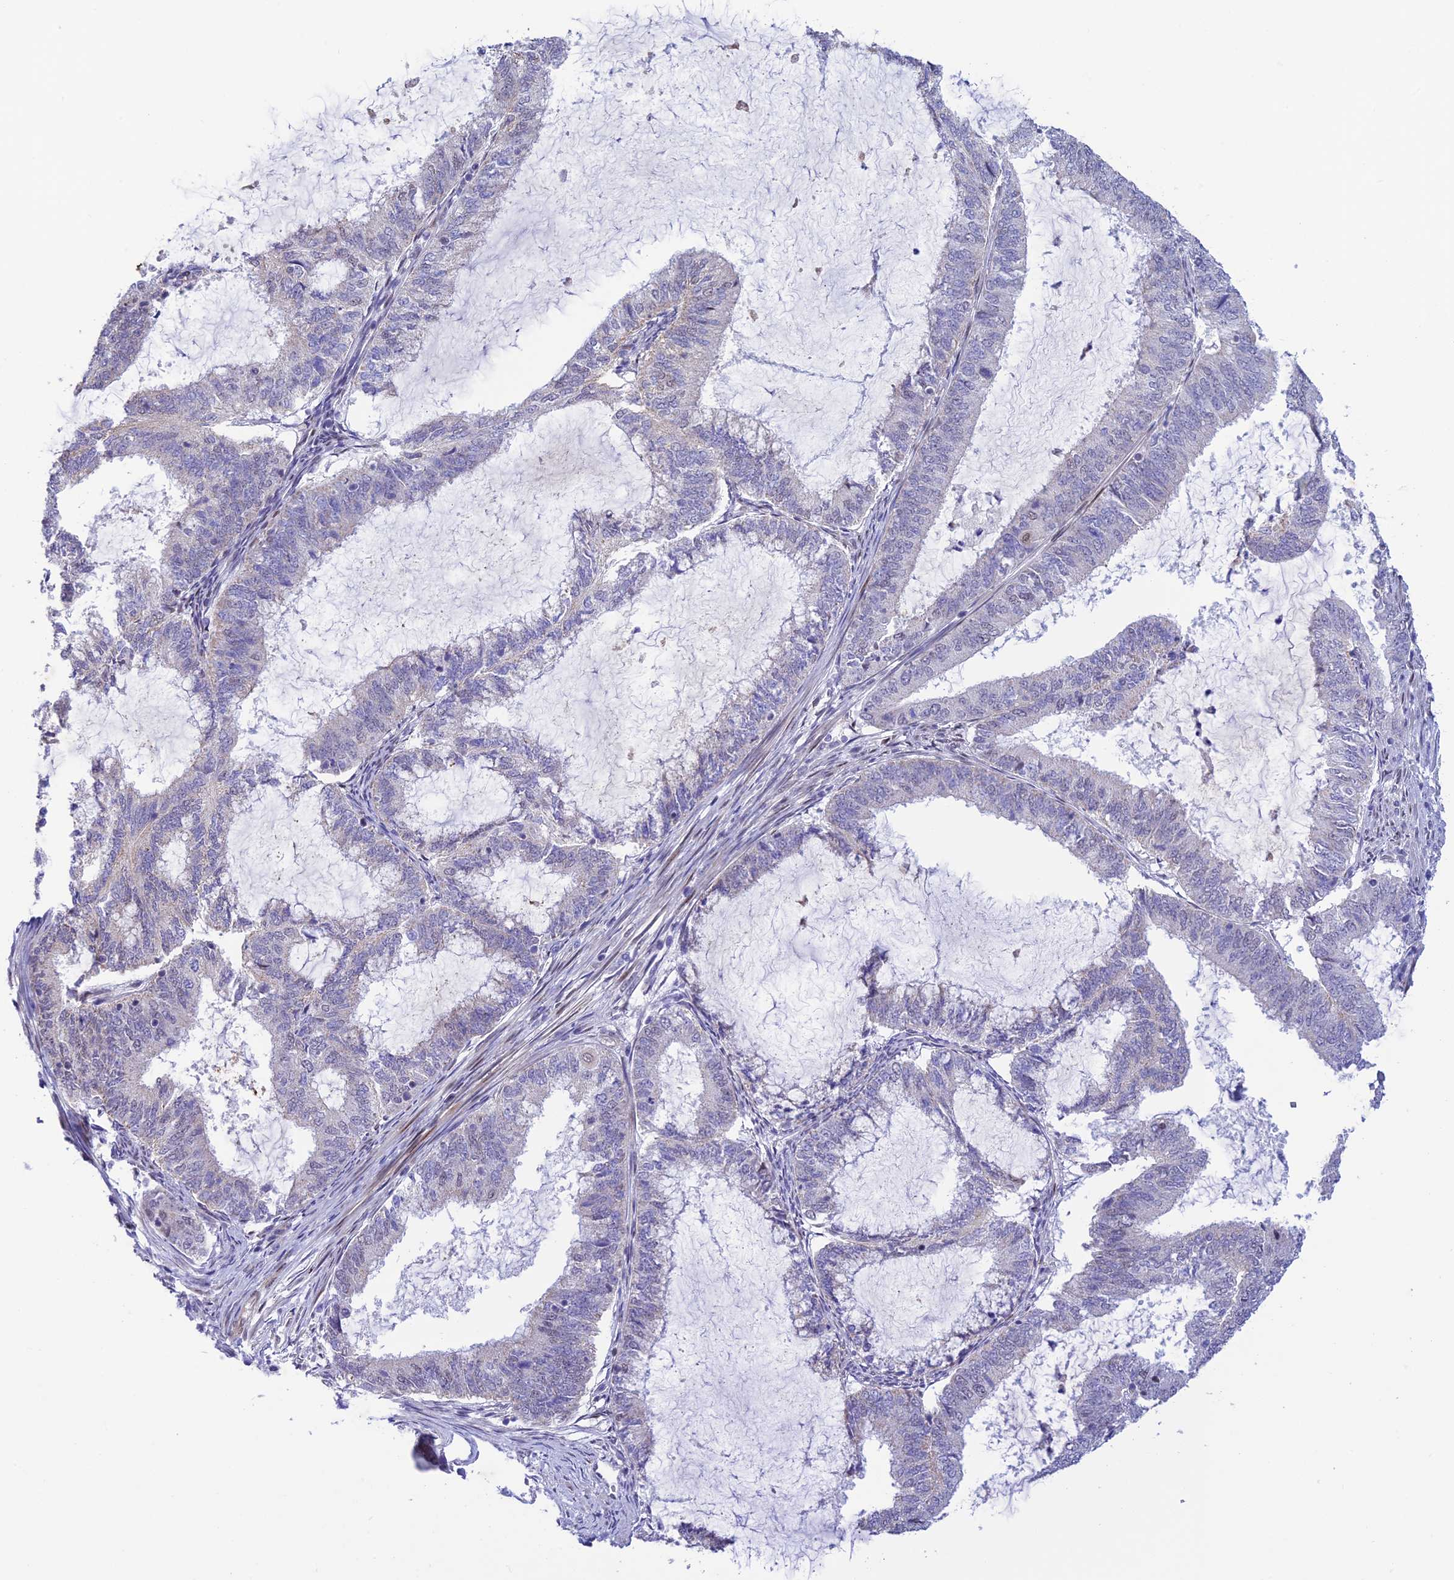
{"staining": {"intensity": "negative", "quantity": "none", "location": "none"}, "tissue": "endometrial cancer", "cell_type": "Tumor cells", "image_type": "cancer", "snomed": [{"axis": "morphology", "description": "Adenocarcinoma, NOS"}, {"axis": "topography", "description": "Endometrium"}], "caption": "Endometrial cancer (adenocarcinoma) was stained to show a protein in brown. There is no significant staining in tumor cells. (DAB immunohistochemistry (IHC) visualized using brightfield microscopy, high magnification).", "gene": "WDR55", "patient": {"sex": "female", "age": 51}}